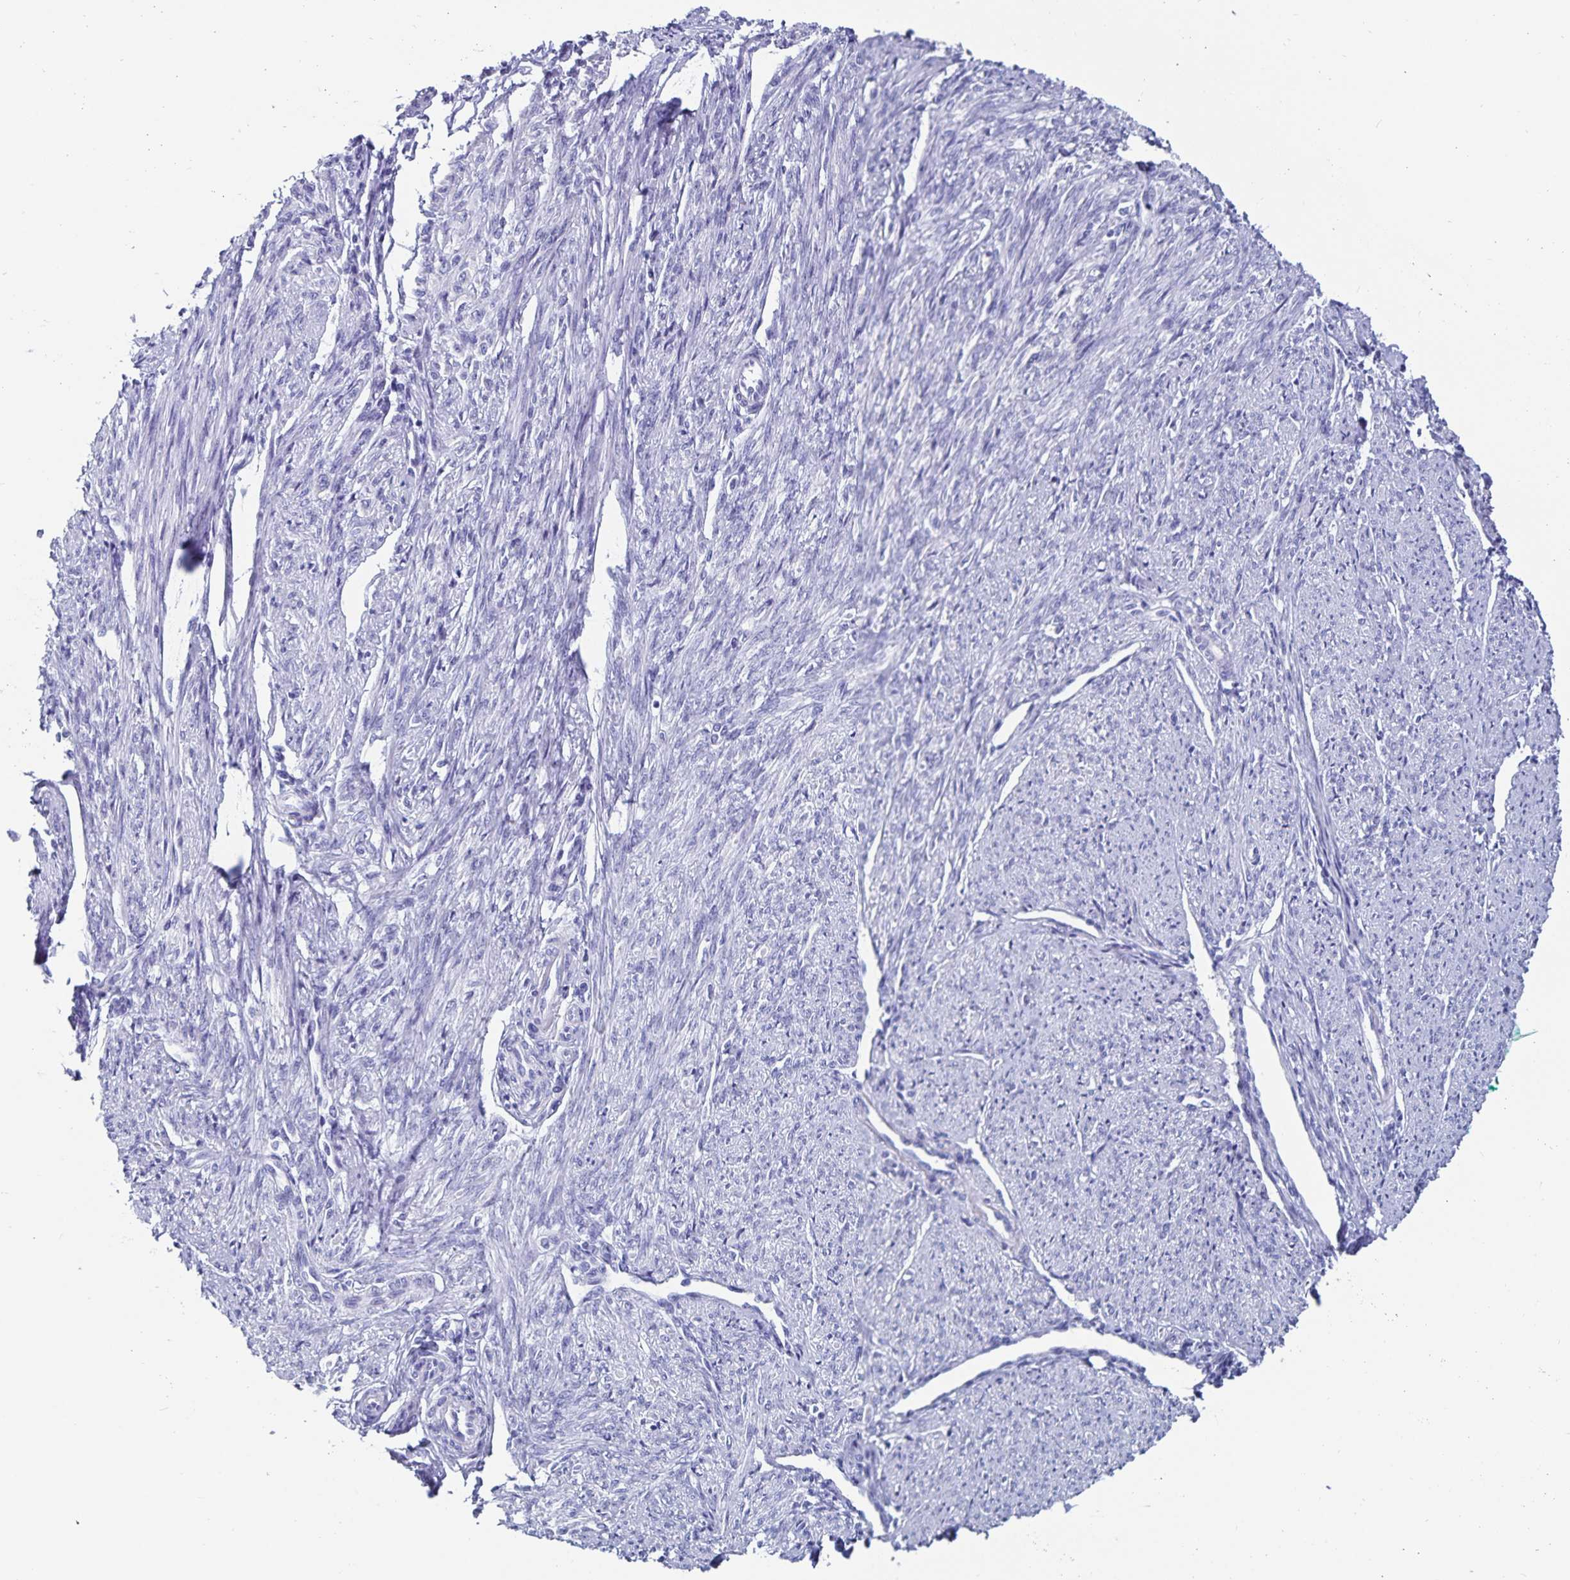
{"staining": {"intensity": "negative", "quantity": "none", "location": "none"}, "tissue": "smooth muscle", "cell_type": "Smooth muscle cells", "image_type": "normal", "snomed": [{"axis": "morphology", "description": "Normal tissue, NOS"}, {"axis": "topography", "description": "Smooth muscle"}], "caption": "A high-resolution photomicrograph shows immunohistochemistry (IHC) staining of unremarkable smooth muscle, which reveals no significant positivity in smooth muscle cells. The staining was performed using DAB to visualize the protein expression in brown, while the nuclei were stained in blue with hematoxylin (Magnification: 20x).", "gene": "C19orf73", "patient": {"sex": "female", "age": 65}}